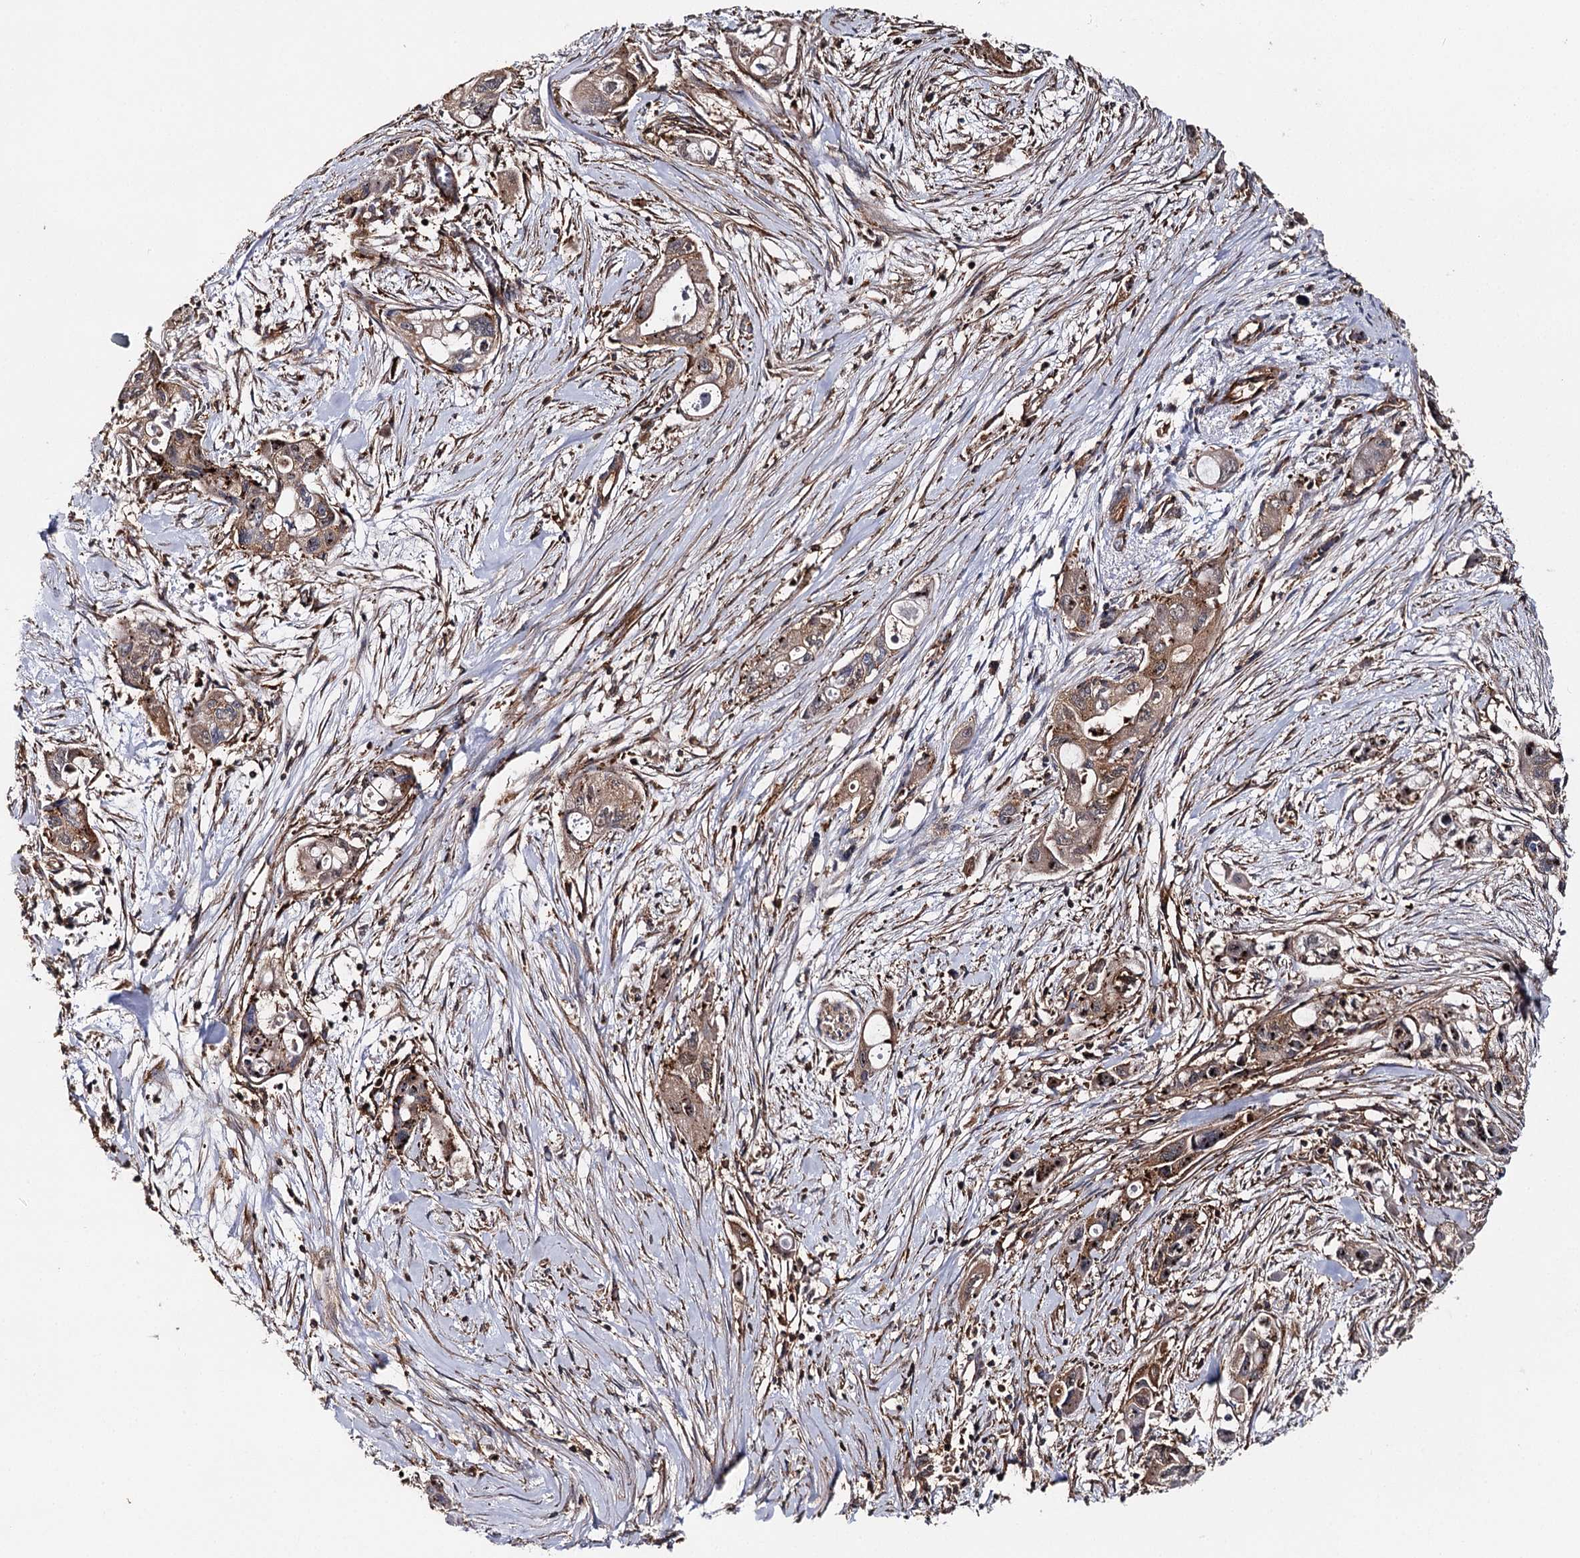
{"staining": {"intensity": "strong", "quantity": "<25%", "location": "cytoplasmic/membranous,nuclear"}, "tissue": "pancreatic cancer", "cell_type": "Tumor cells", "image_type": "cancer", "snomed": [{"axis": "morphology", "description": "Adenocarcinoma, NOS"}, {"axis": "topography", "description": "Pancreas"}], "caption": "Pancreatic cancer (adenocarcinoma) was stained to show a protein in brown. There is medium levels of strong cytoplasmic/membranous and nuclear staining in about <25% of tumor cells.", "gene": "SEC24B", "patient": {"sex": "male", "age": 75}}